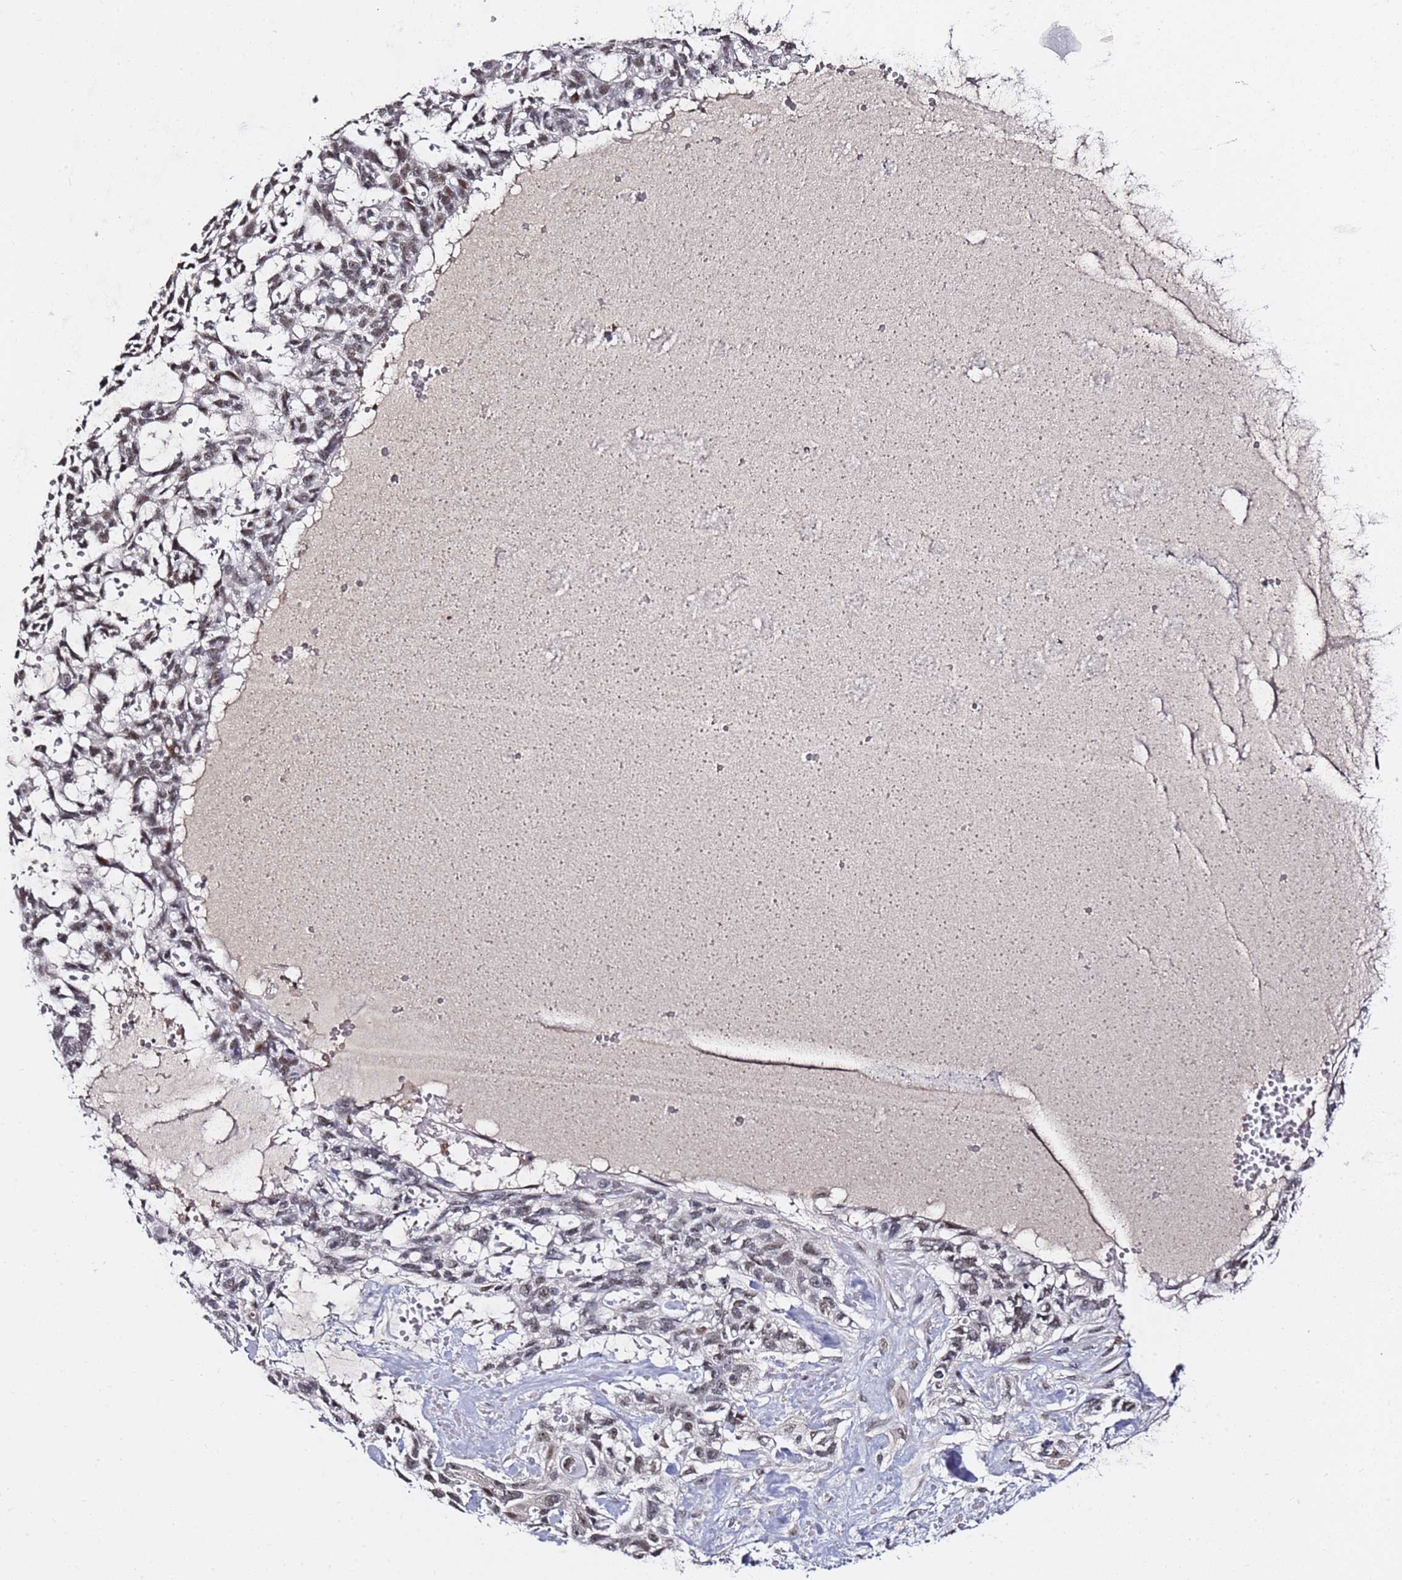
{"staining": {"intensity": "weak", "quantity": "<25%", "location": "nuclear"}, "tissue": "skin cancer", "cell_type": "Tumor cells", "image_type": "cancer", "snomed": [{"axis": "morphology", "description": "Basal cell carcinoma"}, {"axis": "topography", "description": "Skin"}], "caption": "Skin basal cell carcinoma was stained to show a protein in brown. There is no significant staining in tumor cells.", "gene": "FCF1", "patient": {"sex": "male", "age": 88}}